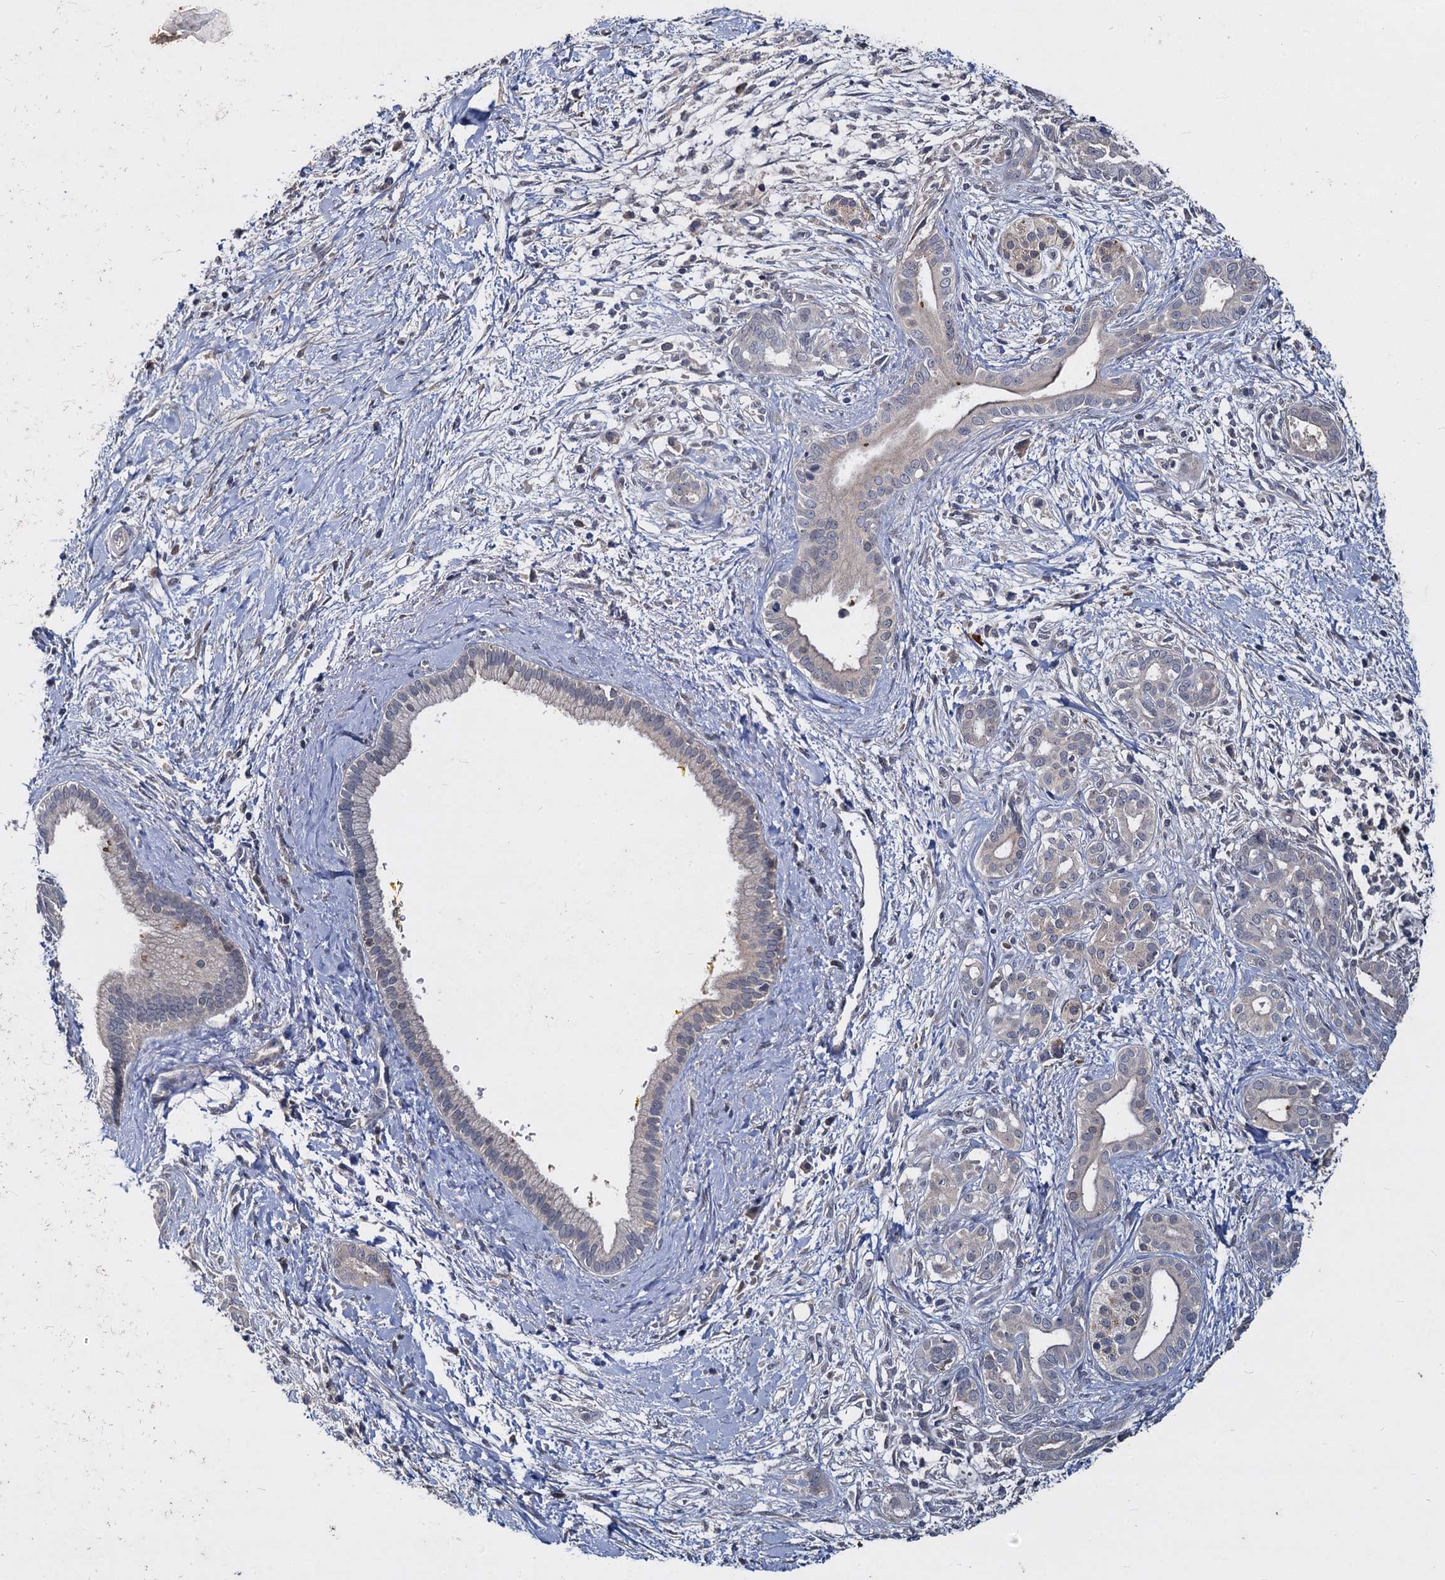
{"staining": {"intensity": "negative", "quantity": "none", "location": "none"}, "tissue": "pancreatic cancer", "cell_type": "Tumor cells", "image_type": "cancer", "snomed": [{"axis": "morphology", "description": "Adenocarcinoma, NOS"}, {"axis": "topography", "description": "Pancreas"}], "caption": "This is a histopathology image of immunohistochemistry staining of adenocarcinoma (pancreatic), which shows no expression in tumor cells. Nuclei are stained in blue.", "gene": "CCDC184", "patient": {"sex": "male", "age": 58}}